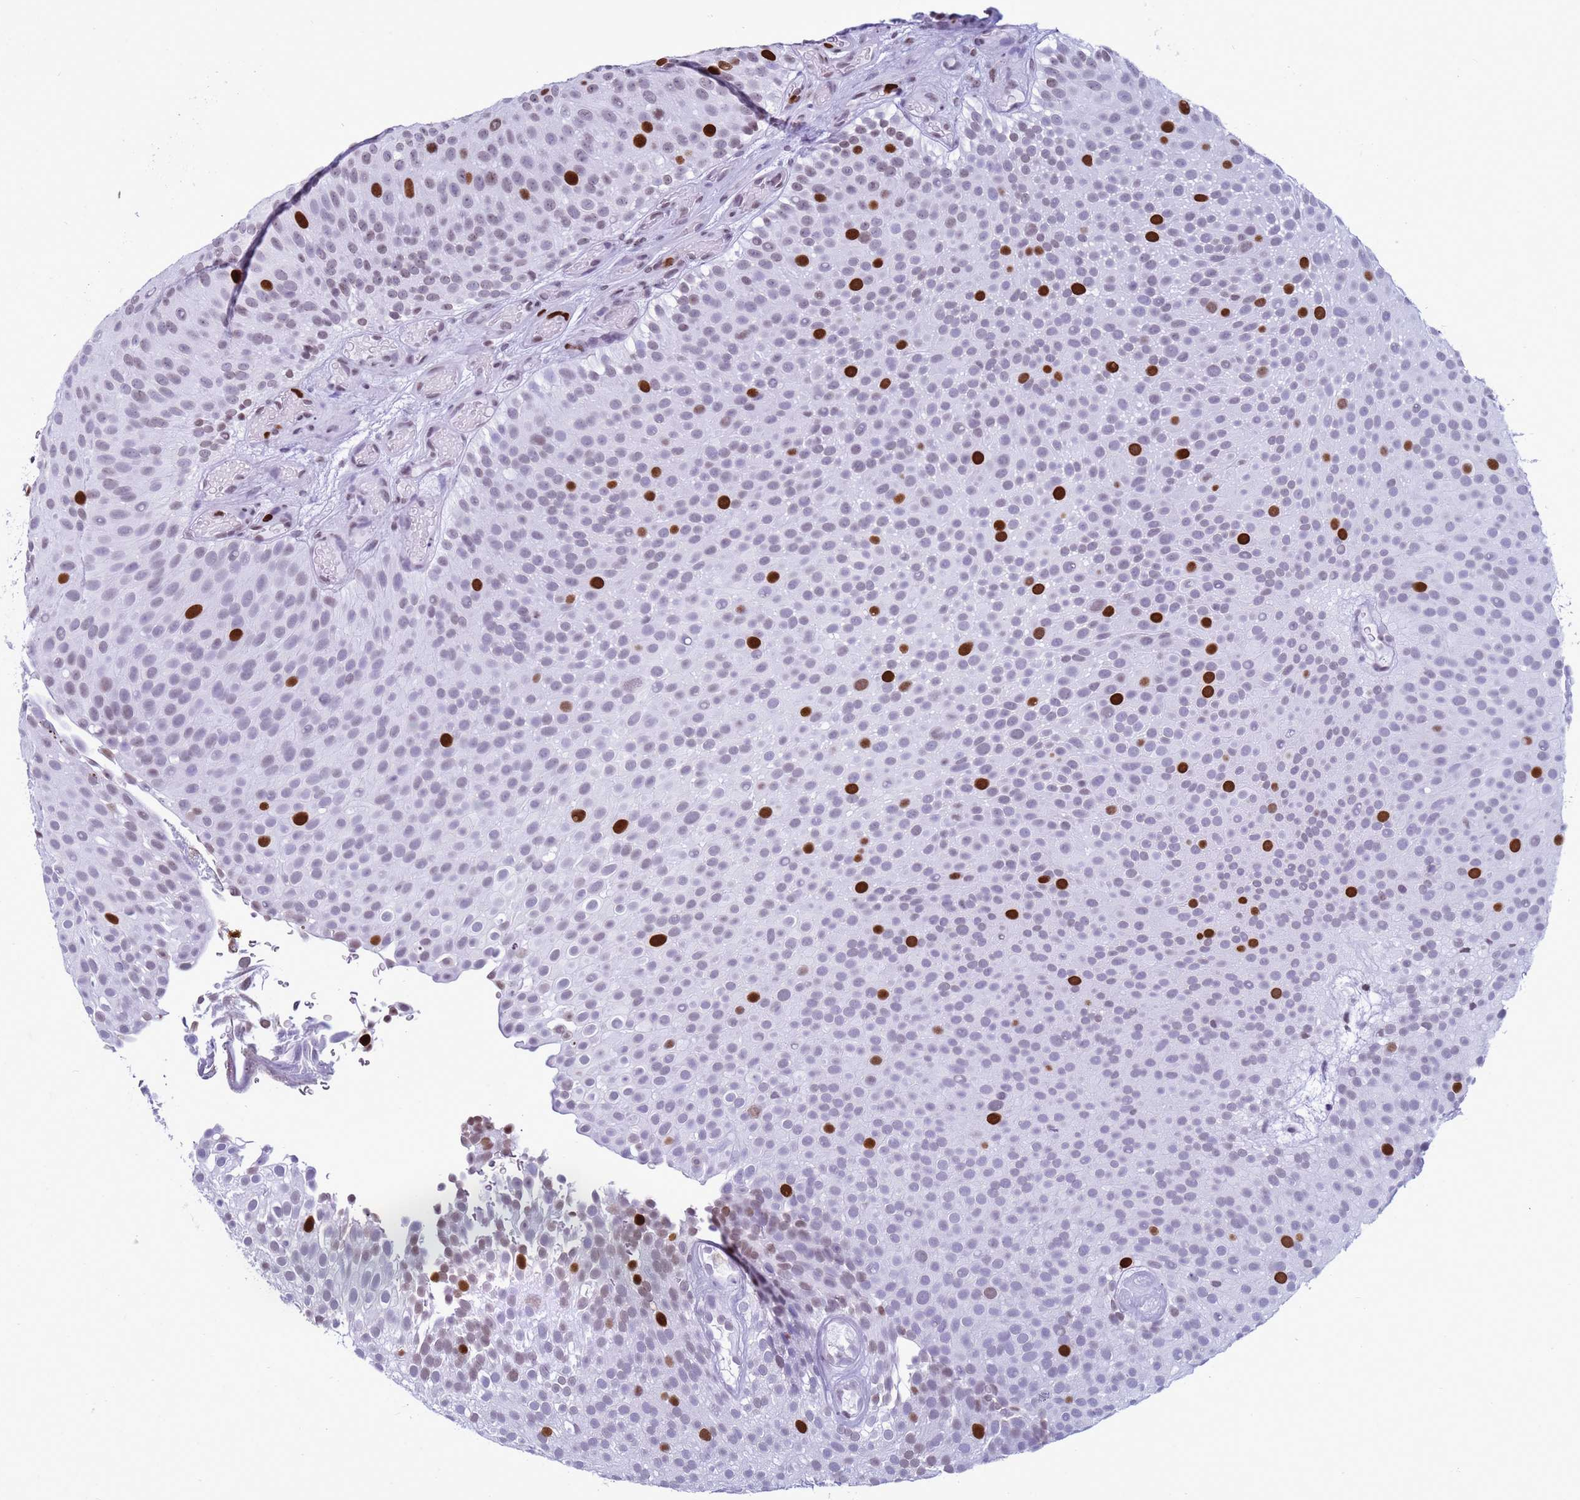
{"staining": {"intensity": "strong", "quantity": "<25%", "location": "nuclear"}, "tissue": "urothelial cancer", "cell_type": "Tumor cells", "image_type": "cancer", "snomed": [{"axis": "morphology", "description": "Urothelial carcinoma, Low grade"}, {"axis": "topography", "description": "Urinary bladder"}], "caption": "Immunohistochemistry (IHC) (DAB) staining of human low-grade urothelial carcinoma displays strong nuclear protein expression in about <25% of tumor cells.", "gene": "H4C8", "patient": {"sex": "male", "age": 78}}